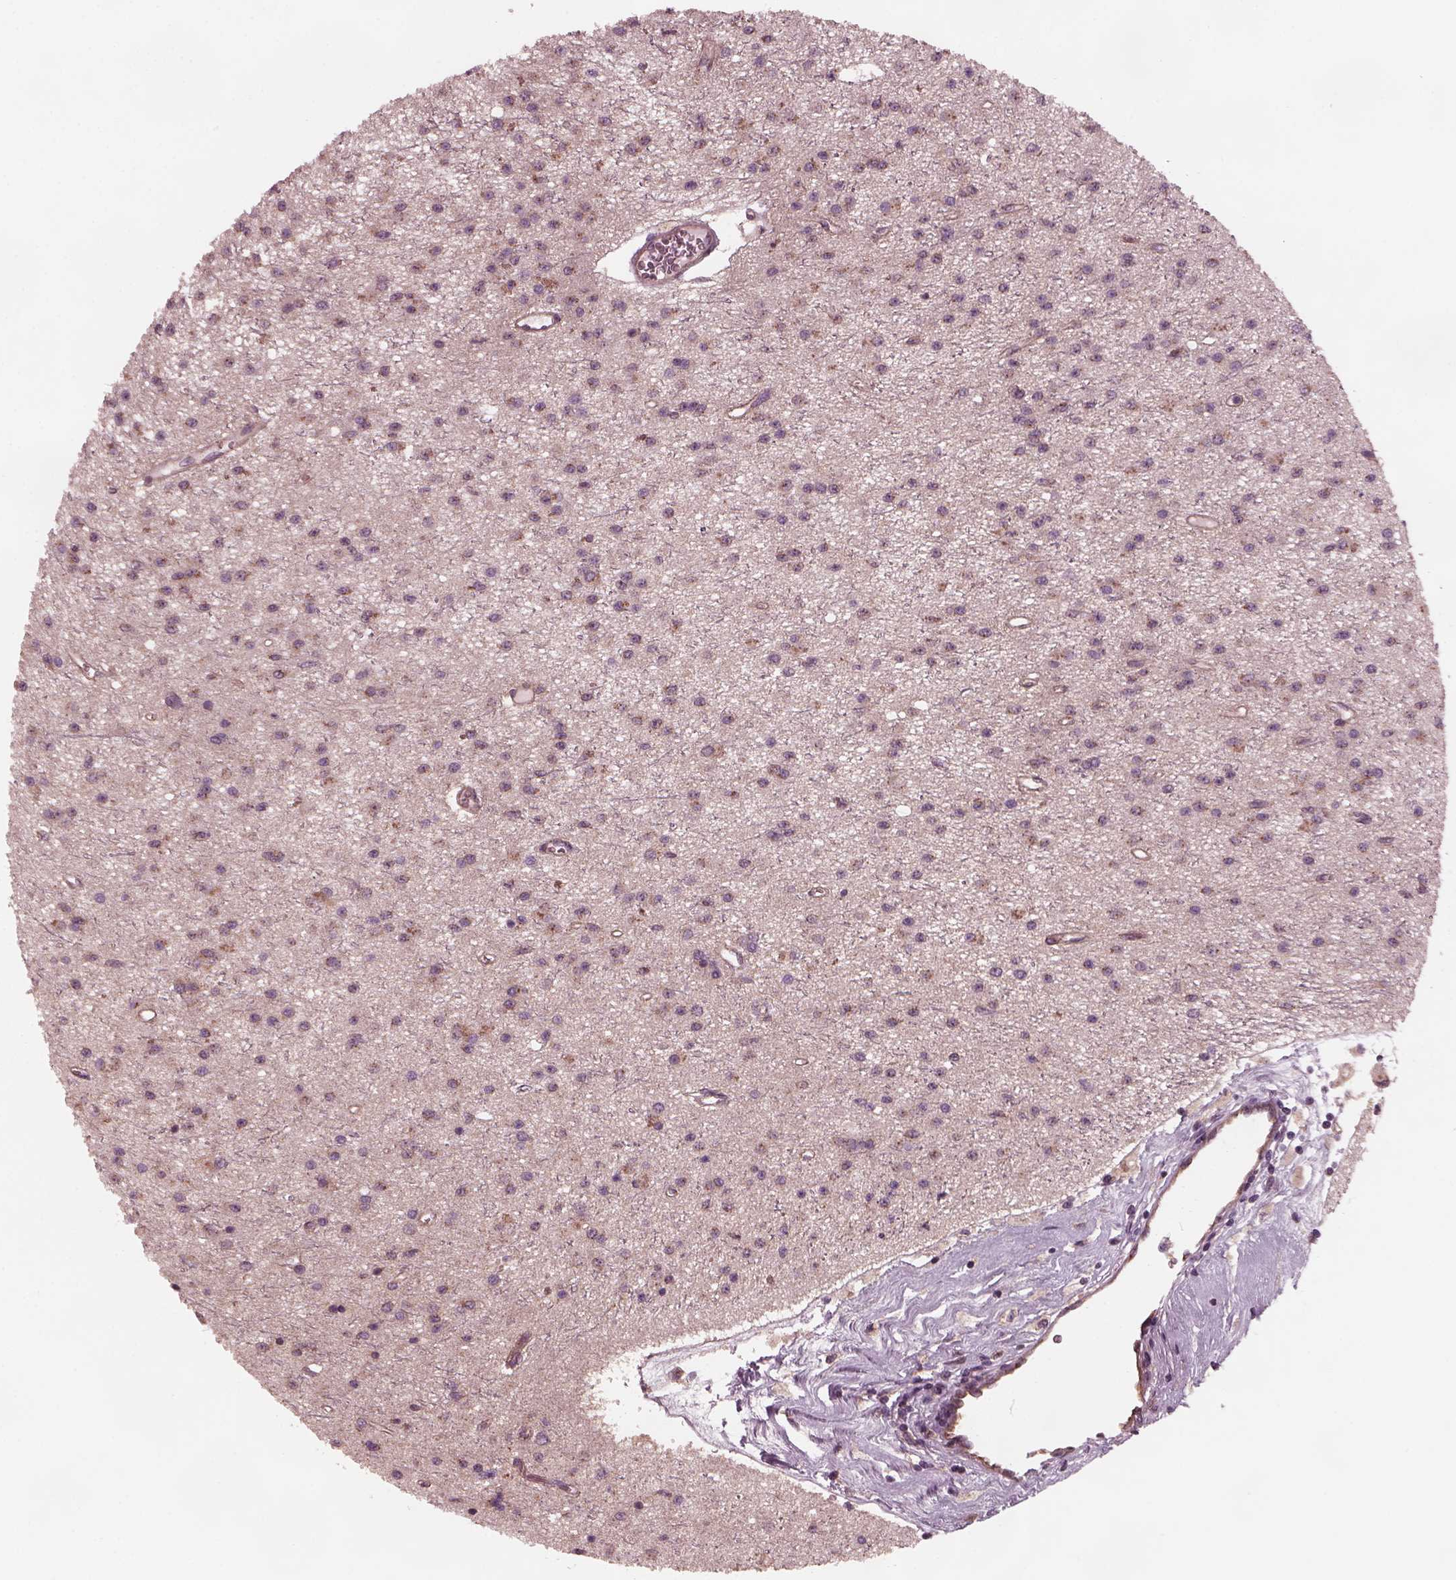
{"staining": {"intensity": "weak", "quantity": ">75%", "location": "cytoplasmic/membranous"}, "tissue": "glioma", "cell_type": "Tumor cells", "image_type": "cancer", "snomed": [{"axis": "morphology", "description": "Glioma, malignant, Low grade"}, {"axis": "topography", "description": "Brain"}], "caption": "A brown stain labels weak cytoplasmic/membranous expression of a protein in malignant glioma (low-grade) tumor cells.", "gene": "TUBG1", "patient": {"sex": "female", "age": 45}}